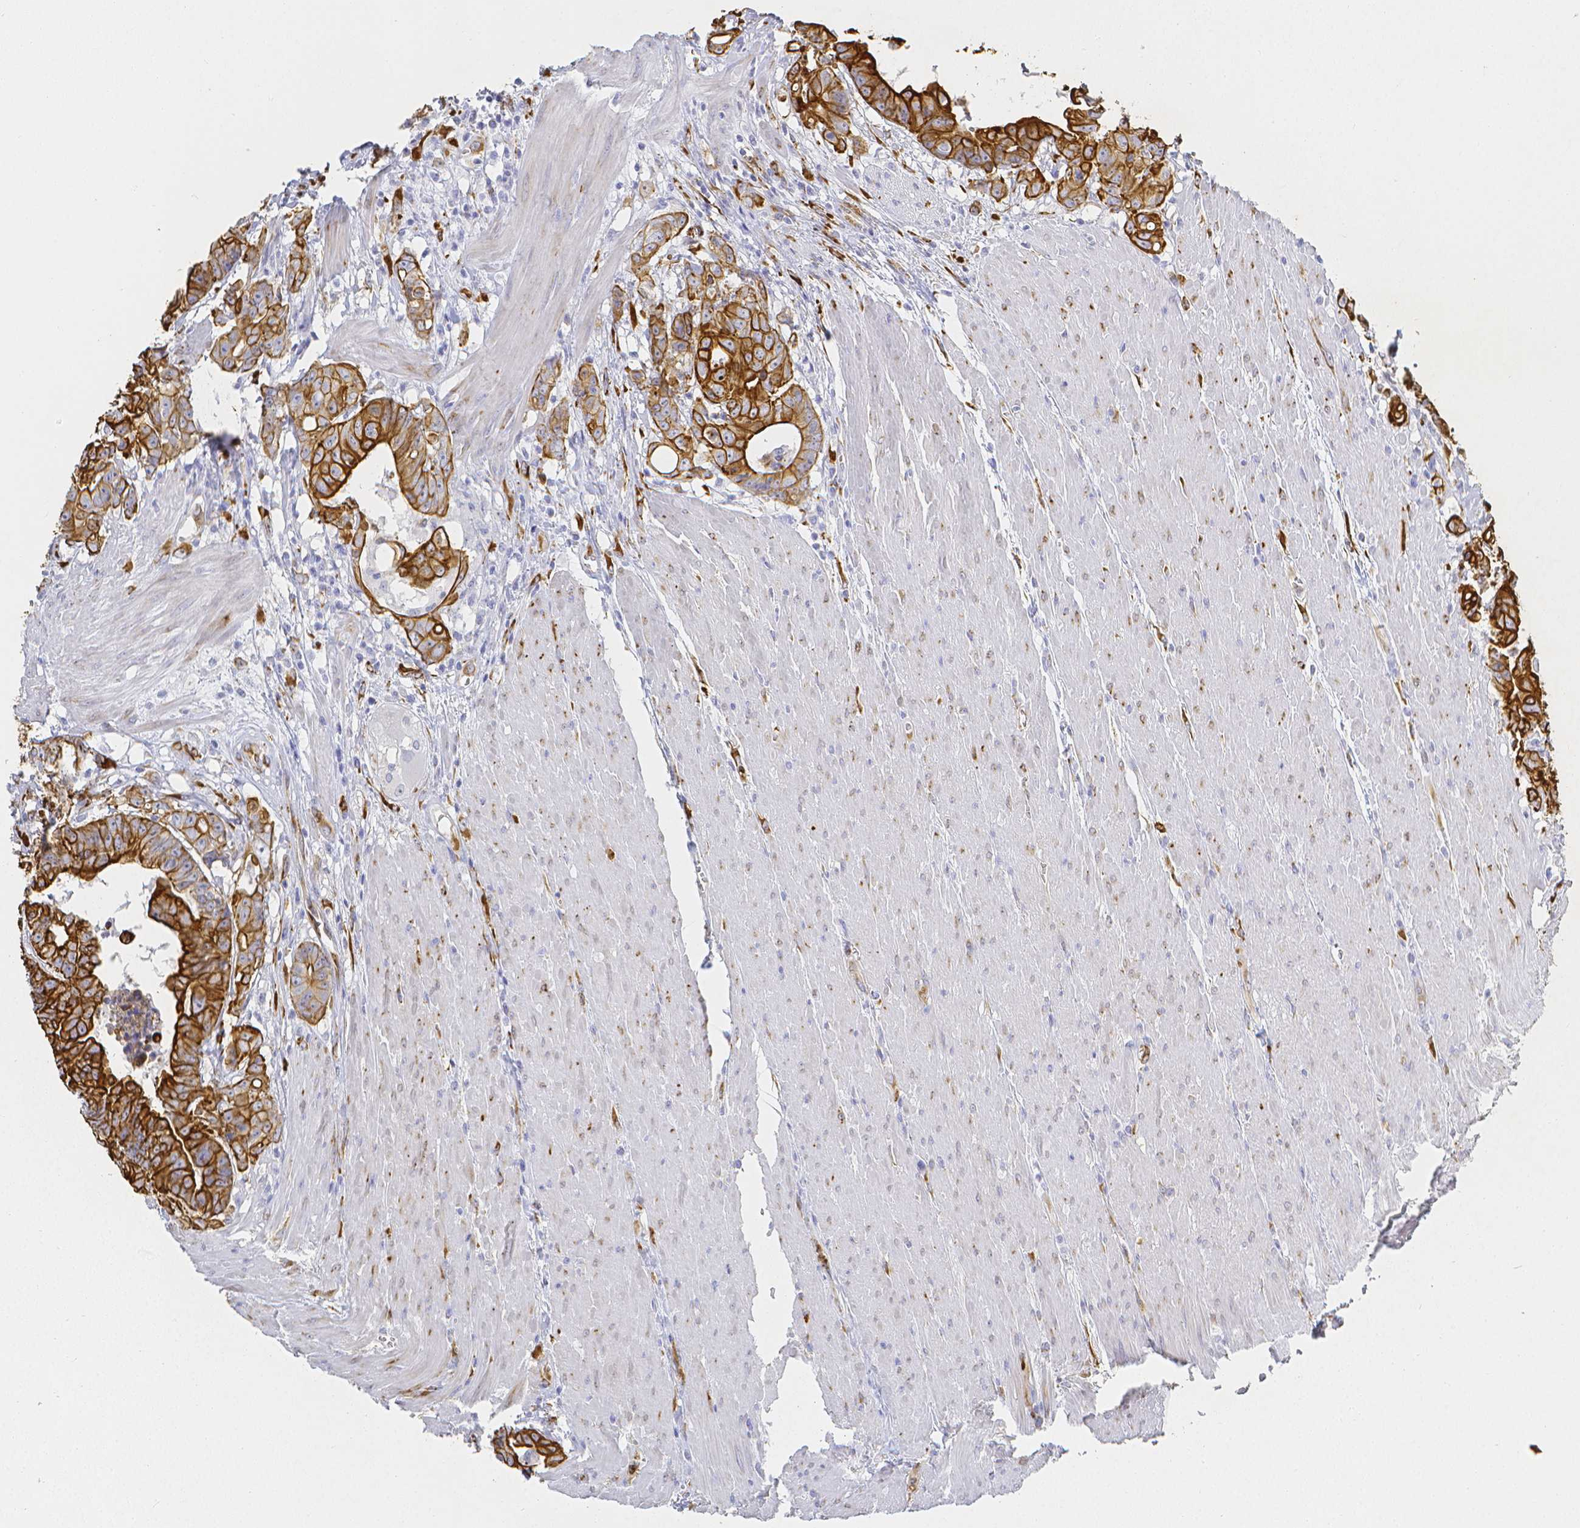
{"staining": {"intensity": "strong", "quantity": ">75%", "location": "cytoplasmic/membranous"}, "tissue": "colorectal cancer", "cell_type": "Tumor cells", "image_type": "cancer", "snomed": [{"axis": "morphology", "description": "Adenocarcinoma, NOS"}, {"axis": "topography", "description": "Rectum"}], "caption": "There is high levels of strong cytoplasmic/membranous expression in tumor cells of colorectal cancer, as demonstrated by immunohistochemical staining (brown color).", "gene": "SMURF1", "patient": {"sex": "female", "age": 62}}